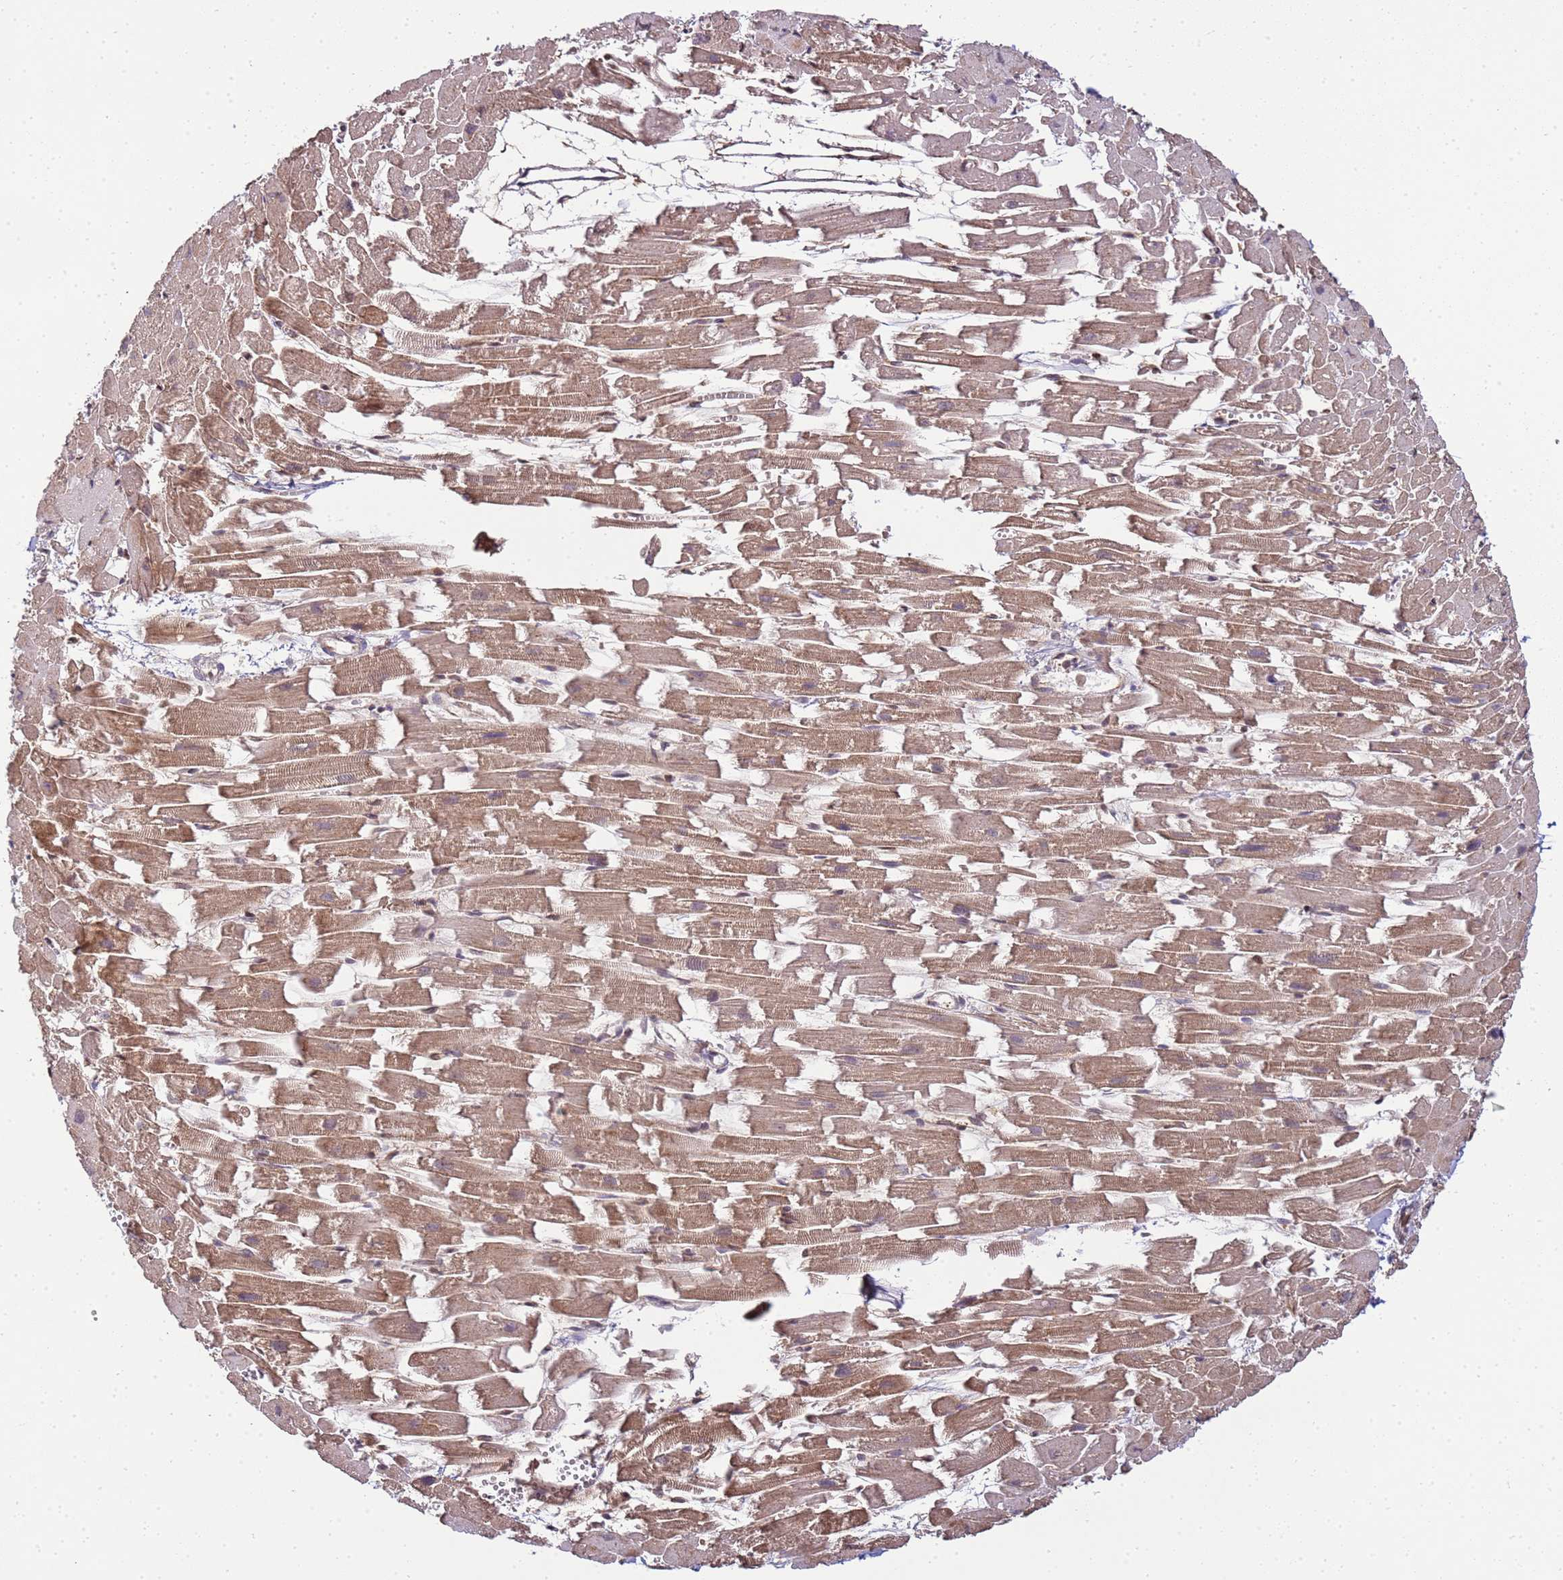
{"staining": {"intensity": "moderate", "quantity": ">75%", "location": "cytoplasmic/membranous"}, "tissue": "heart muscle", "cell_type": "Cardiomyocytes", "image_type": "normal", "snomed": [{"axis": "morphology", "description": "Normal tissue, NOS"}, {"axis": "topography", "description": "Heart"}], "caption": "Immunohistochemistry staining of unremarkable heart muscle, which demonstrates medium levels of moderate cytoplasmic/membranous staining in about >75% of cardiomyocytes indicating moderate cytoplasmic/membranous protein positivity. The staining was performed using DAB (3,3'-diaminobenzidine) (brown) for protein detection and nuclei were counterstained in hematoxylin (blue).", "gene": "PEX14", "patient": {"sex": "female", "age": 64}}